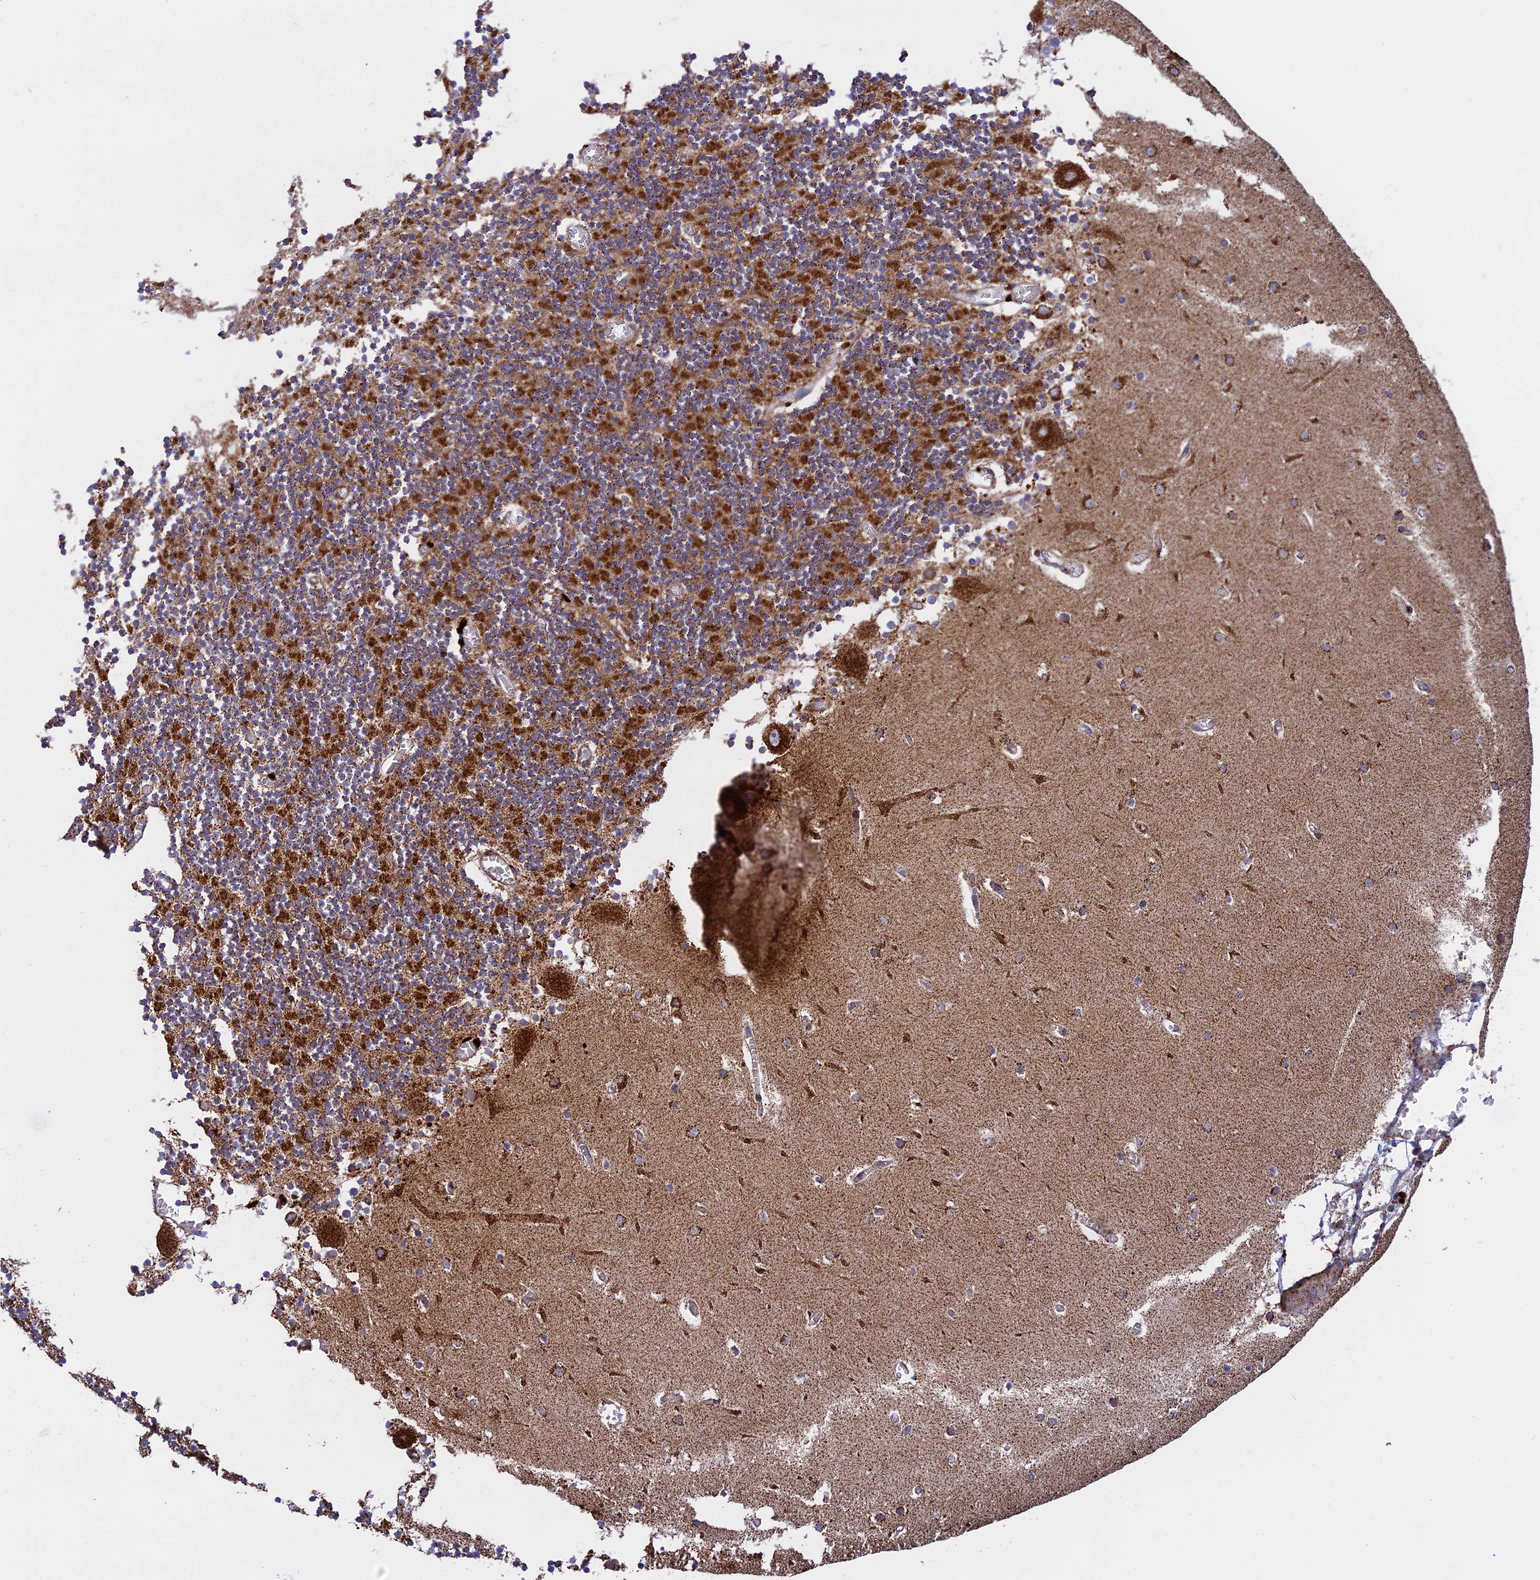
{"staining": {"intensity": "strong", "quantity": "25%-75%", "location": "cytoplasmic/membranous"}, "tissue": "cerebellum", "cell_type": "Cells in granular layer", "image_type": "normal", "snomed": [{"axis": "morphology", "description": "Normal tissue, NOS"}, {"axis": "topography", "description": "Cerebellum"}], "caption": "About 25%-75% of cells in granular layer in benign cerebellum show strong cytoplasmic/membranous protein positivity as visualized by brown immunohistochemical staining.", "gene": "UQCRB", "patient": {"sex": "female", "age": 28}}